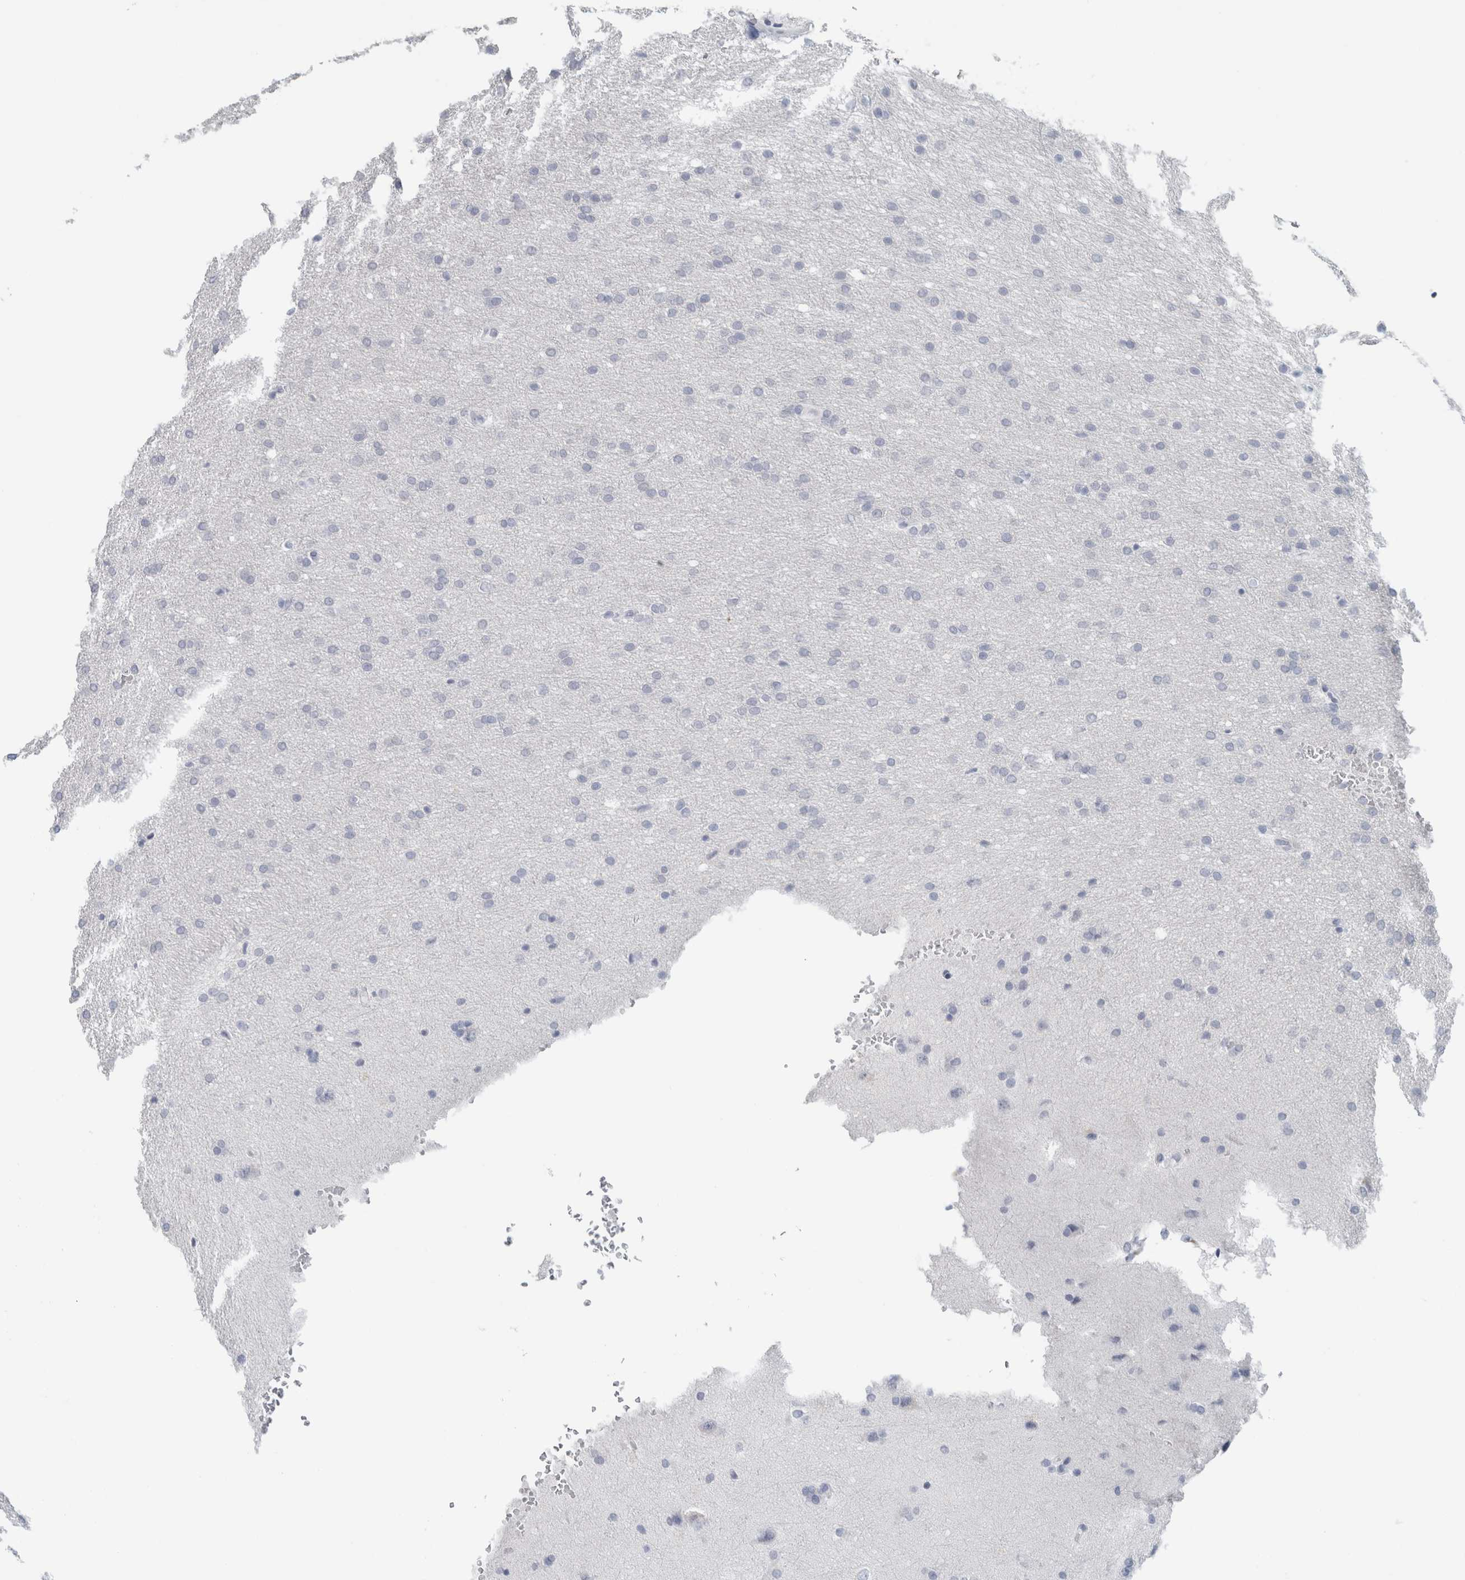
{"staining": {"intensity": "negative", "quantity": "none", "location": "none"}, "tissue": "glioma", "cell_type": "Tumor cells", "image_type": "cancer", "snomed": [{"axis": "morphology", "description": "Glioma, malignant, Low grade"}, {"axis": "topography", "description": "Brain"}], "caption": "Tumor cells show no significant protein expression in glioma.", "gene": "IL6", "patient": {"sex": "female", "age": 37}}